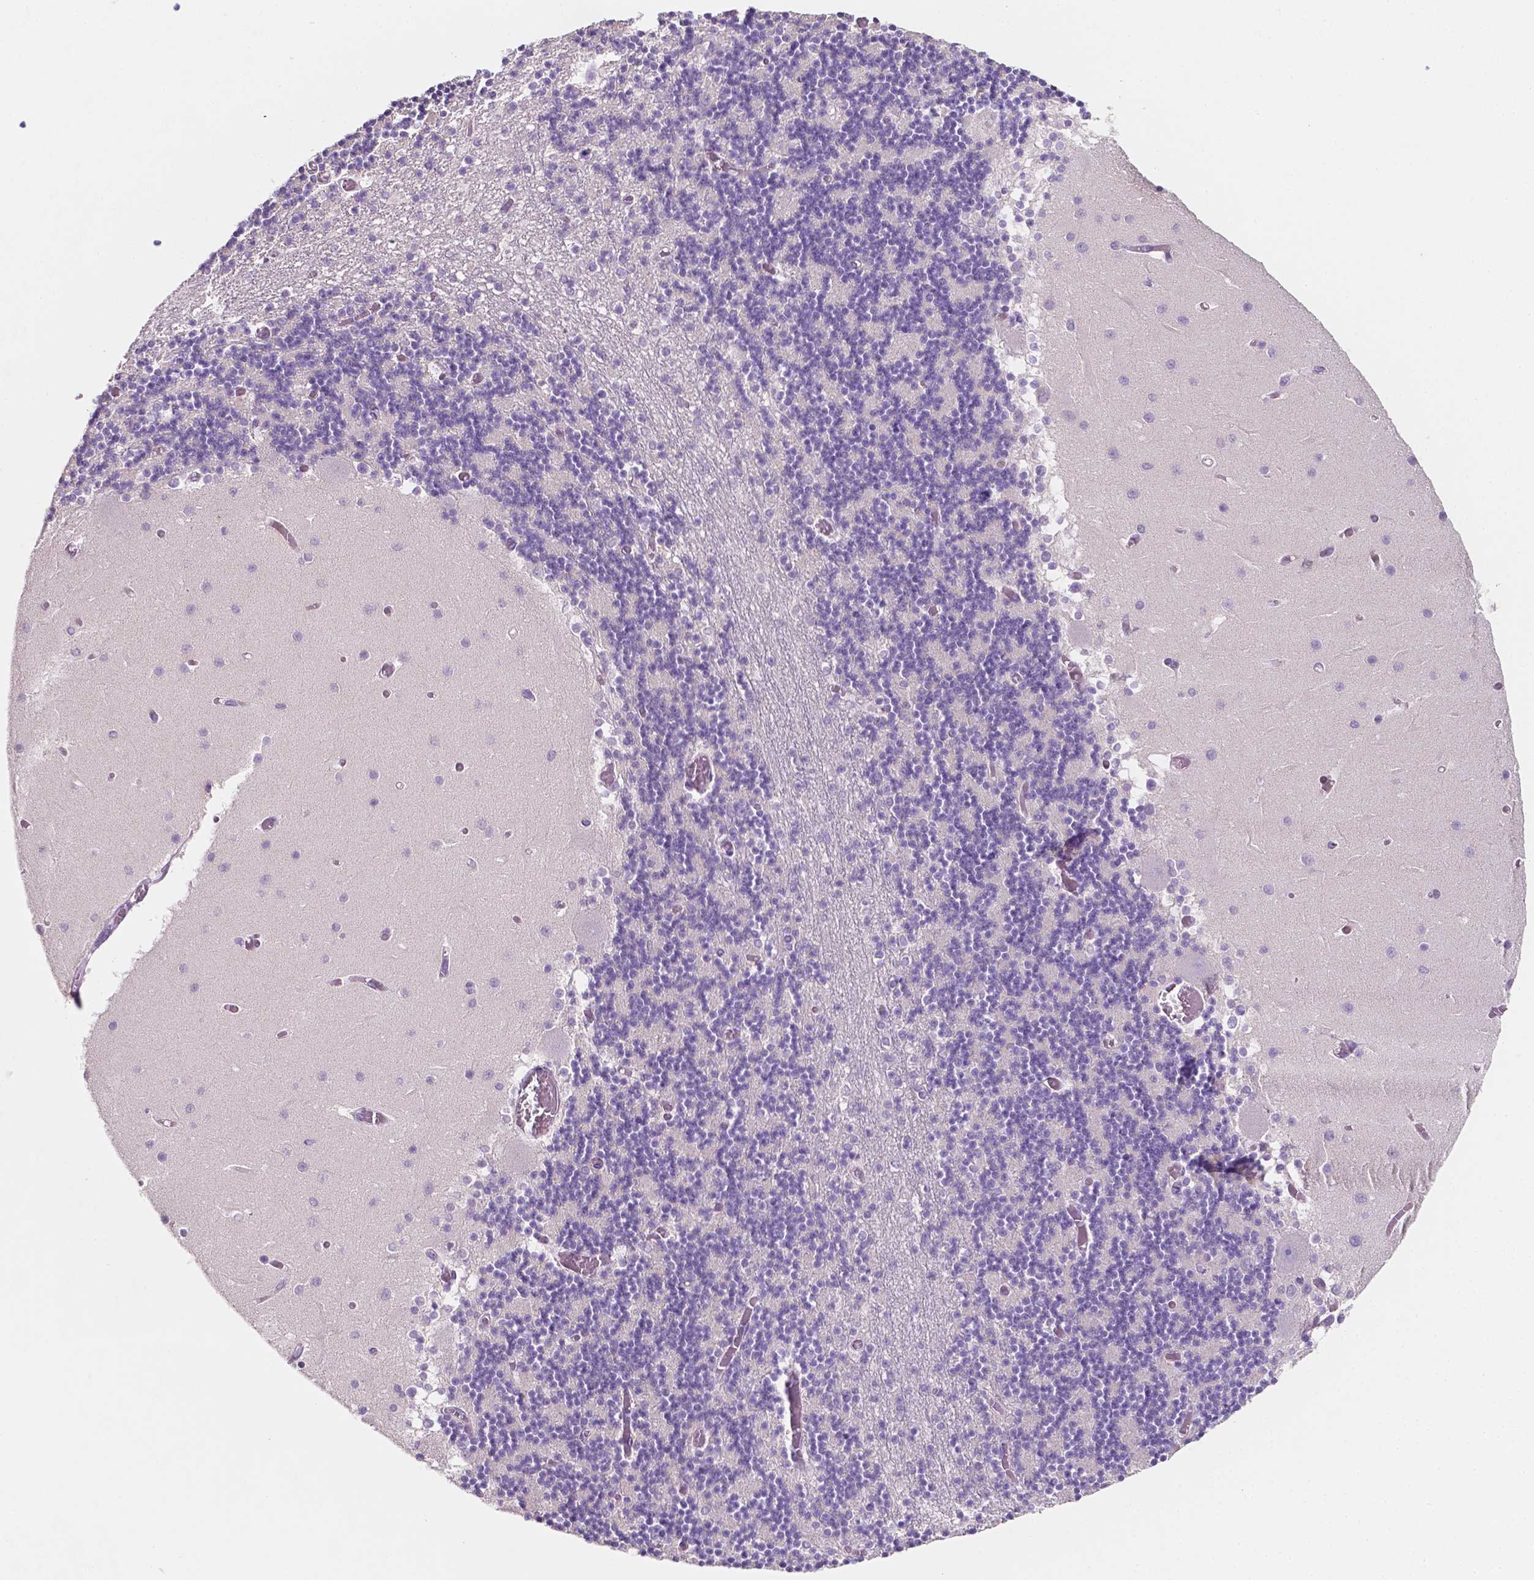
{"staining": {"intensity": "negative", "quantity": "none", "location": "none"}, "tissue": "cerebellum", "cell_type": "Cells in granular layer", "image_type": "normal", "snomed": [{"axis": "morphology", "description": "Normal tissue, NOS"}, {"axis": "topography", "description": "Cerebellum"}], "caption": "Cells in granular layer are negative for brown protein staining in benign cerebellum.", "gene": "EGFR", "patient": {"sex": "female", "age": 28}}